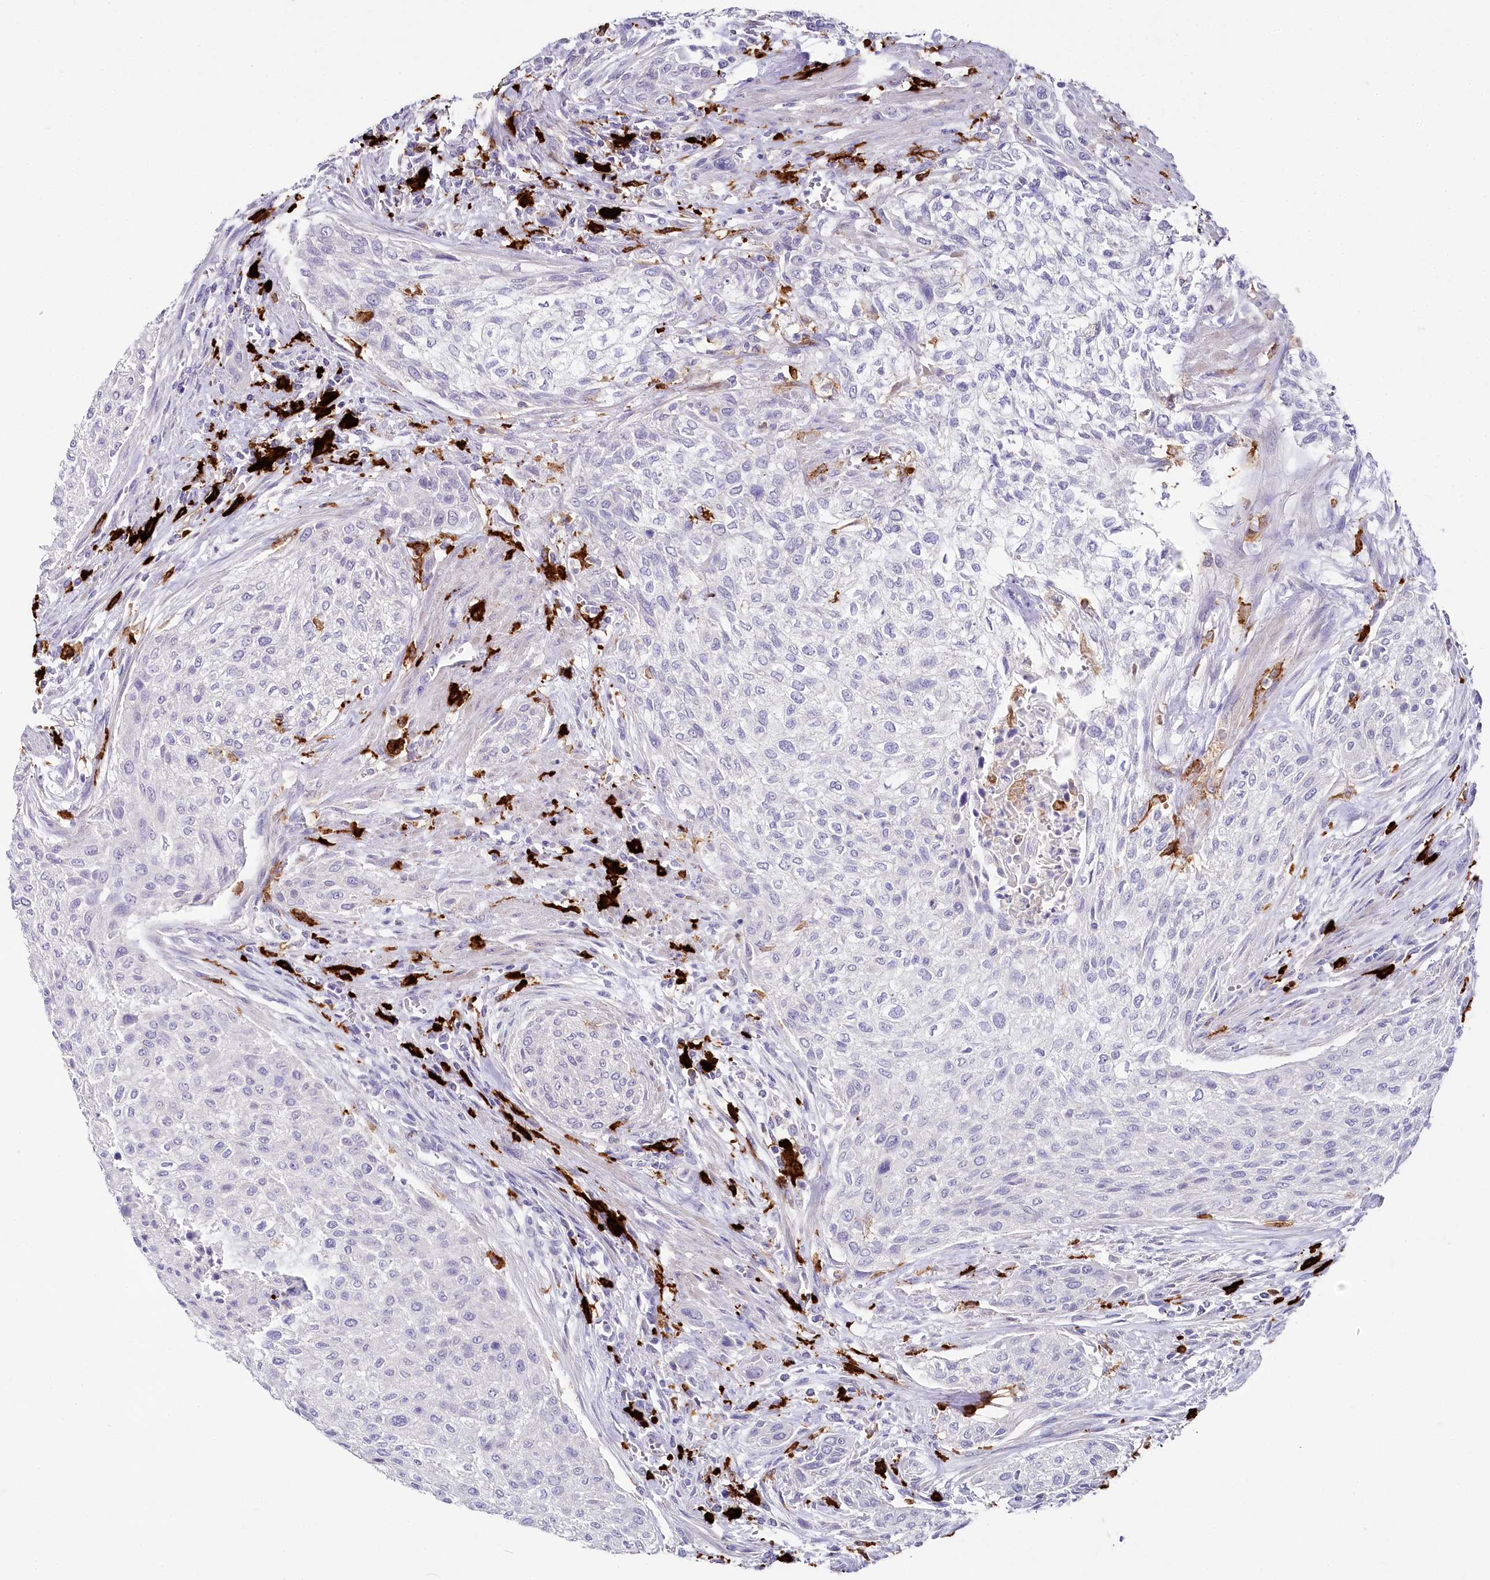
{"staining": {"intensity": "negative", "quantity": "none", "location": "none"}, "tissue": "urothelial cancer", "cell_type": "Tumor cells", "image_type": "cancer", "snomed": [{"axis": "morphology", "description": "Urothelial carcinoma, High grade"}, {"axis": "topography", "description": "Urinary bladder"}], "caption": "A histopathology image of human urothelial cancer is negative for staining in tumor cells.", "gene": "CLEC4M", "patient": {"sex": "male", "age": 35}}